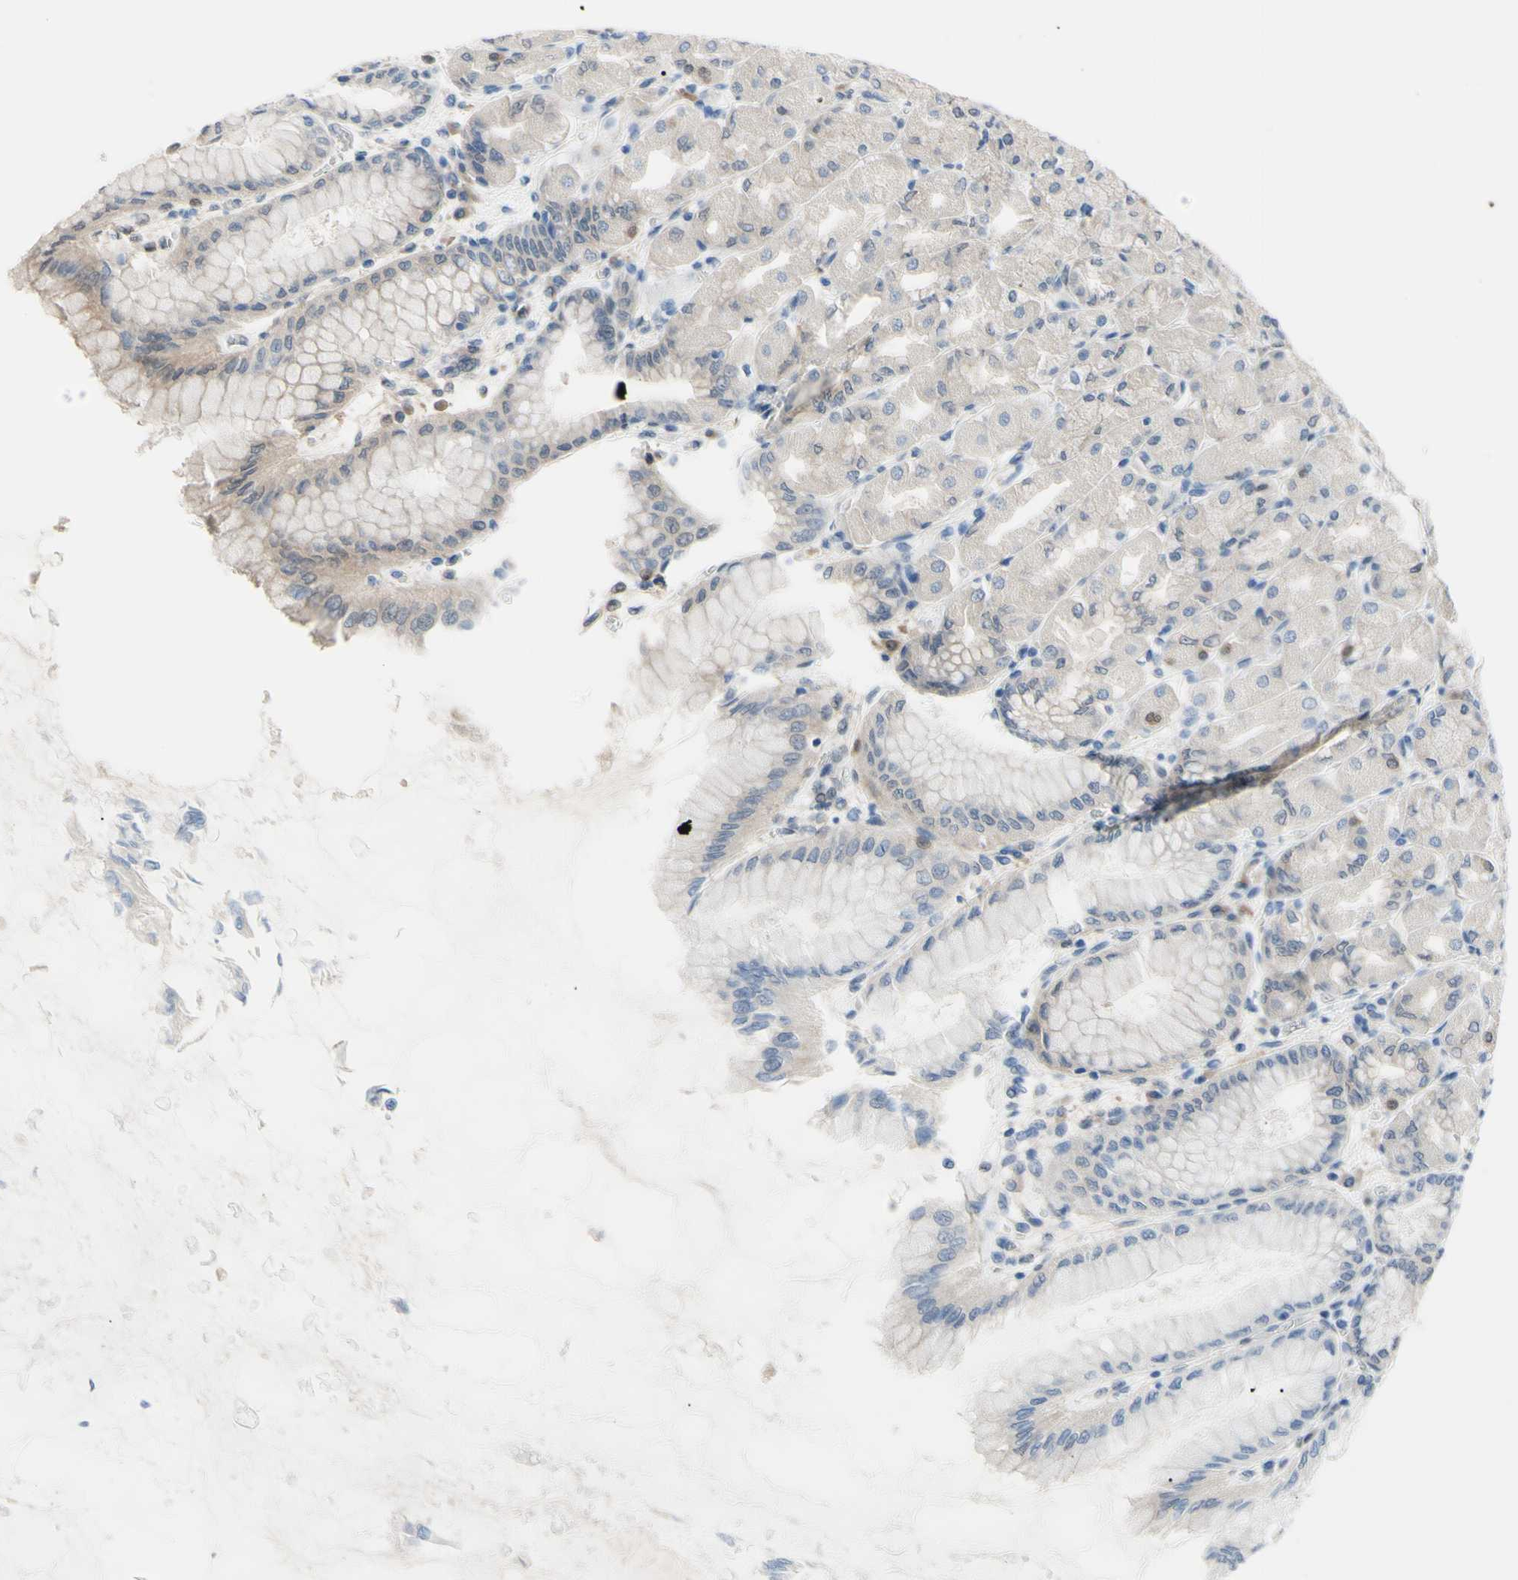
{"staining": {"intensity": "weak", "quantity": ">75%", "location": "cytoplasmic/membranous"}, "tissue": "stomach", "cell_type": "Glandular cells", "image_type": "normal", "snomed": [{"axis": "morphology", "description": "Normal tissue, NOS"}, {"axis": "topography", "description": "Stomach, upper"}], "caption": "This micrograph displays immunohistochemistry staining of benign human stomach, with low weak cytoplasmic/membranous positivity in approximately >75% of glandular cells.", "gene": "NOL3", "patient": {"sex": "female", "age": 56}}